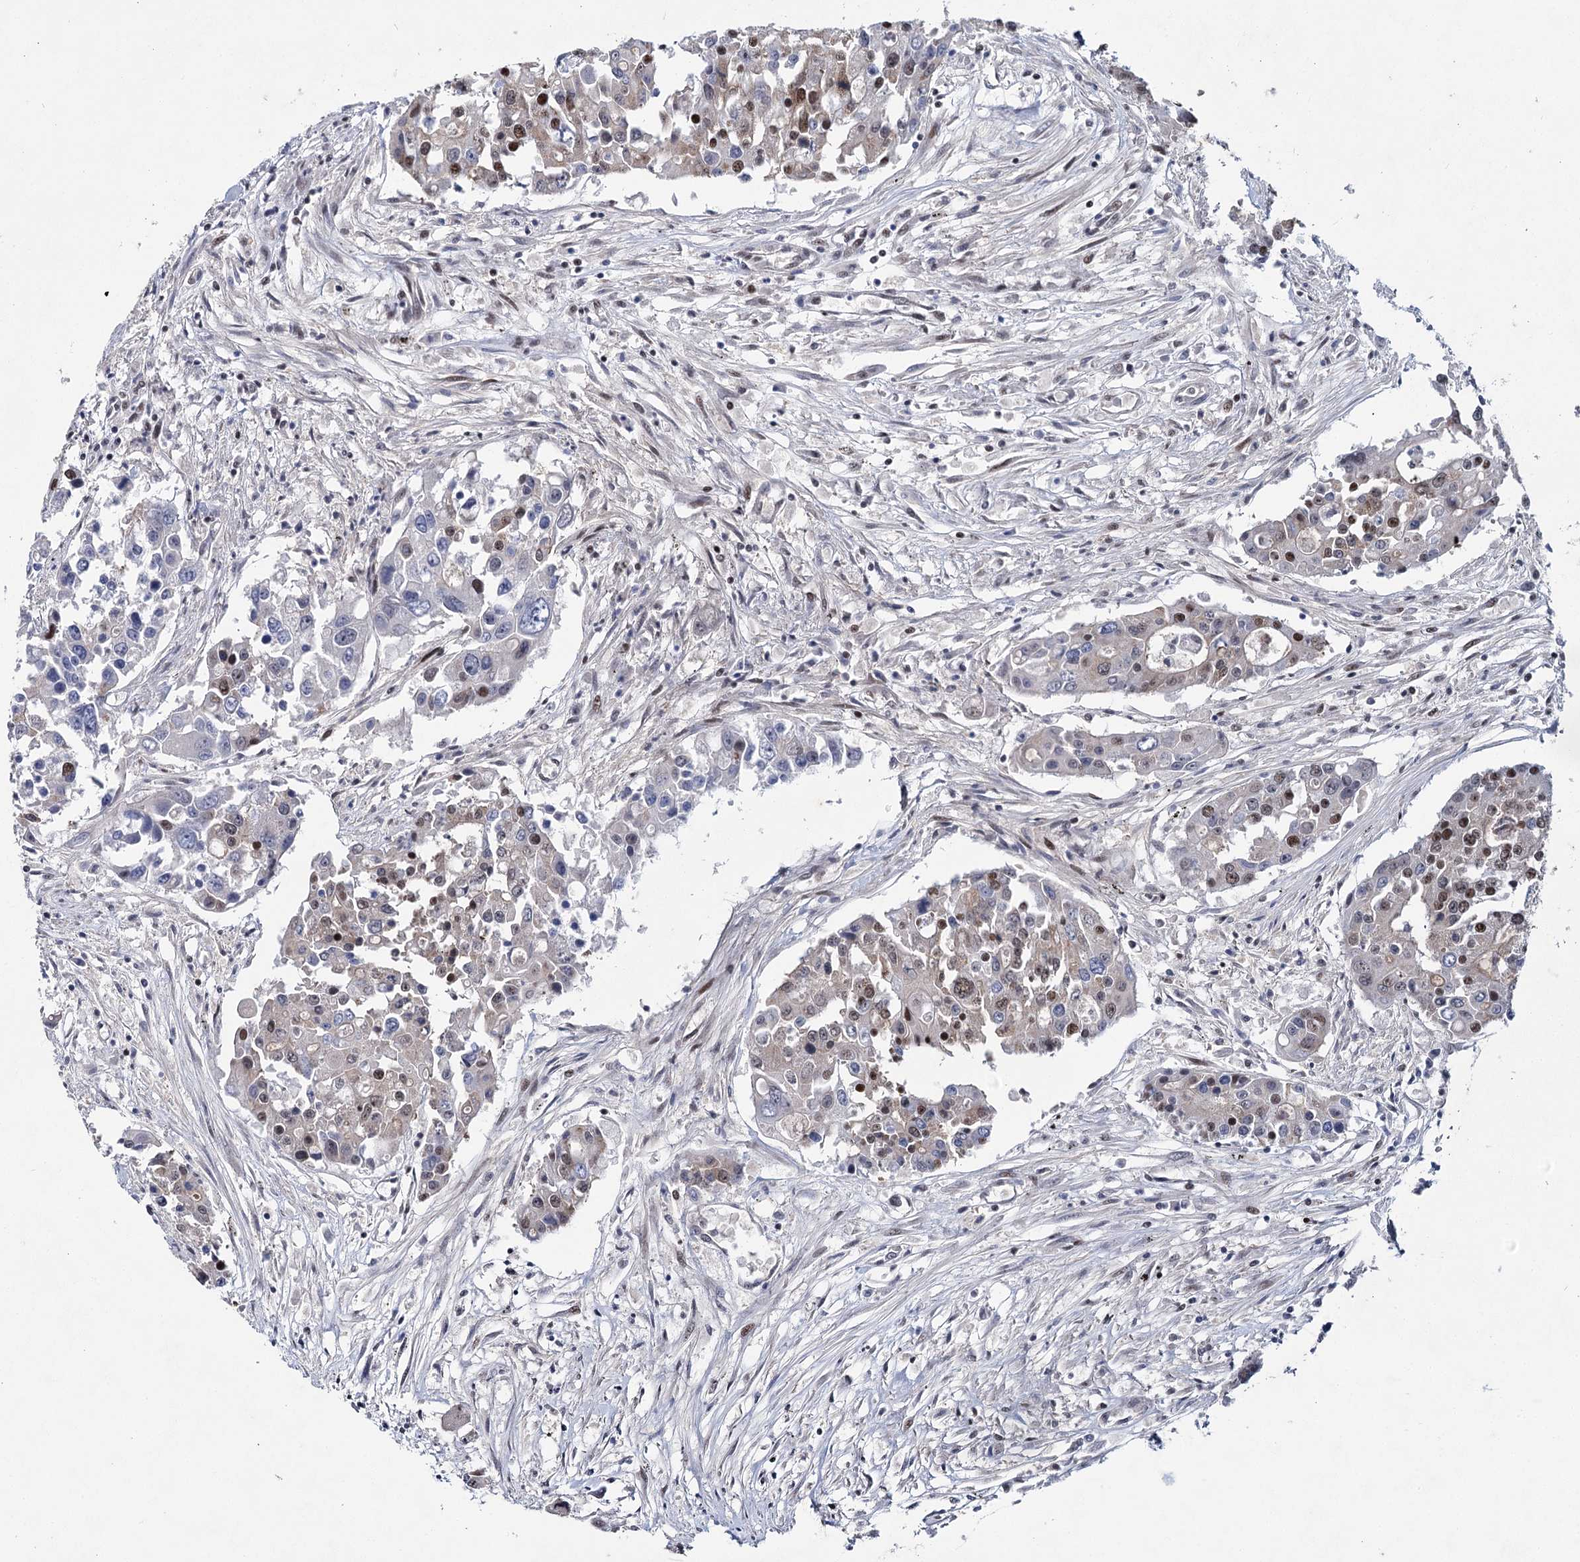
{"staining": {"intensity": "strong", "quantity": "25%-75%", "location": "nuclear"}, "tissue": "colorectal cancer", "cell_type": "Tumor cells", "image_type": "cancer", "snomed": [{"axis": "morphology", "description": "Adenocarcinoma, NOS"}, {"axis": "topography", "description": "Colon"}], "caption": "High-power microscopy captured an immunohistochemistry photomicrograph of colorectal adenocarcinoma, revealing strong nuclear positivity in approximately 25%-75% of tumor cells.", "gene": "SCAF8", "patient": {"sex": "male", "age": 77}}